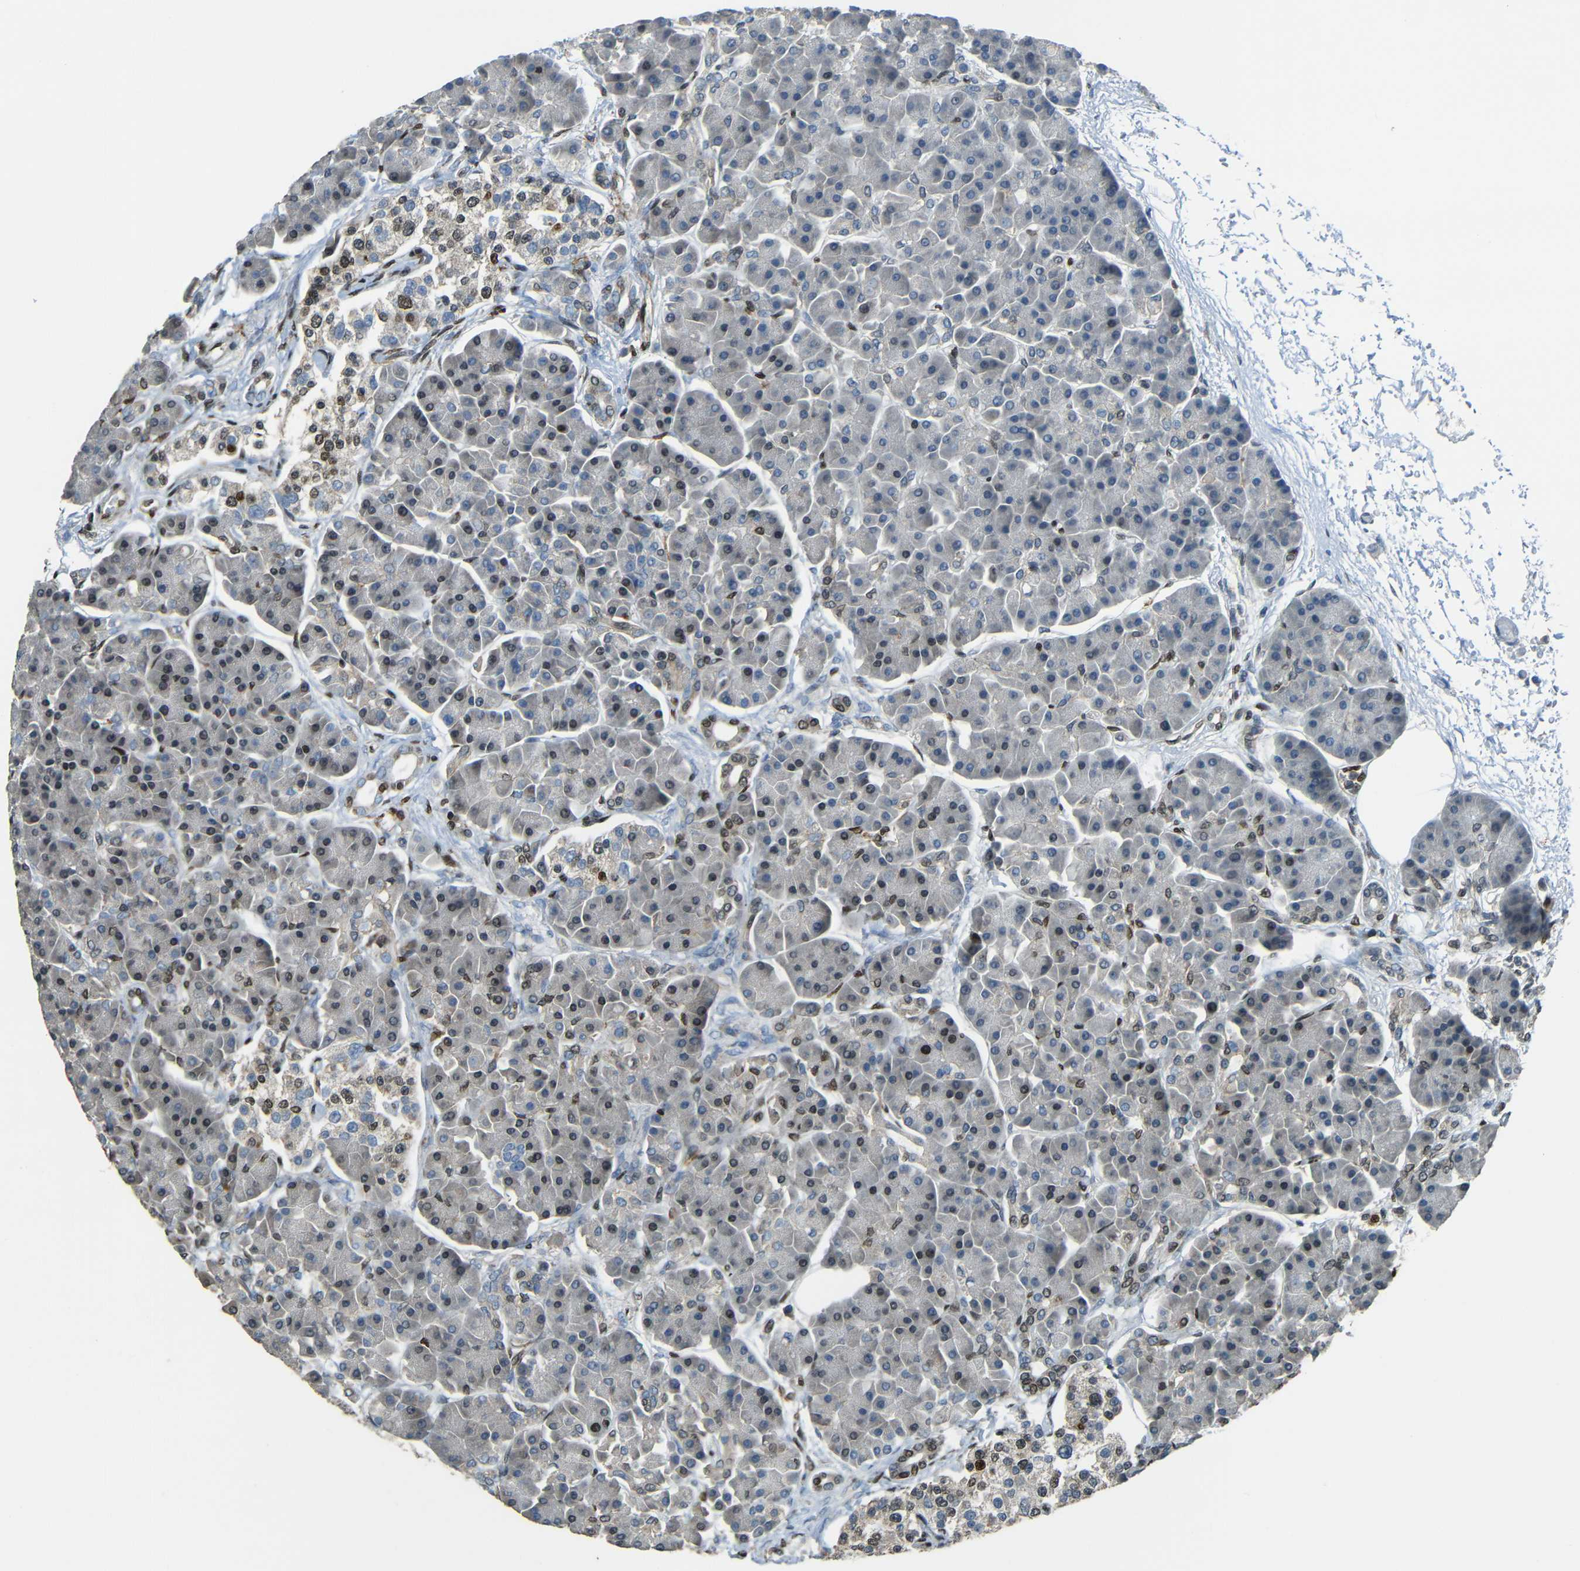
{"staining": {"intensity": "weak", "quantity": "25%-75%", "location": "nuclear"}, "tissue": "pancreas", "cell_type": "Exocrine glandular cells", "image_type": "normal", "snomed": [{"axis": "morphology", "description": "Normal tissue, NOS"}, {"axis": "topography", "description": "Pancreas"}], "caption": "Immunohistochemistry histopathology image of benign human pancreas stained for a protein (brown), which demonstrates low levels of weak nuclear expression in approximately 25%-75% of exocrine glandular cells.", "gene": "PSIP1", "patient": {"sex": "female", "age": 70}}